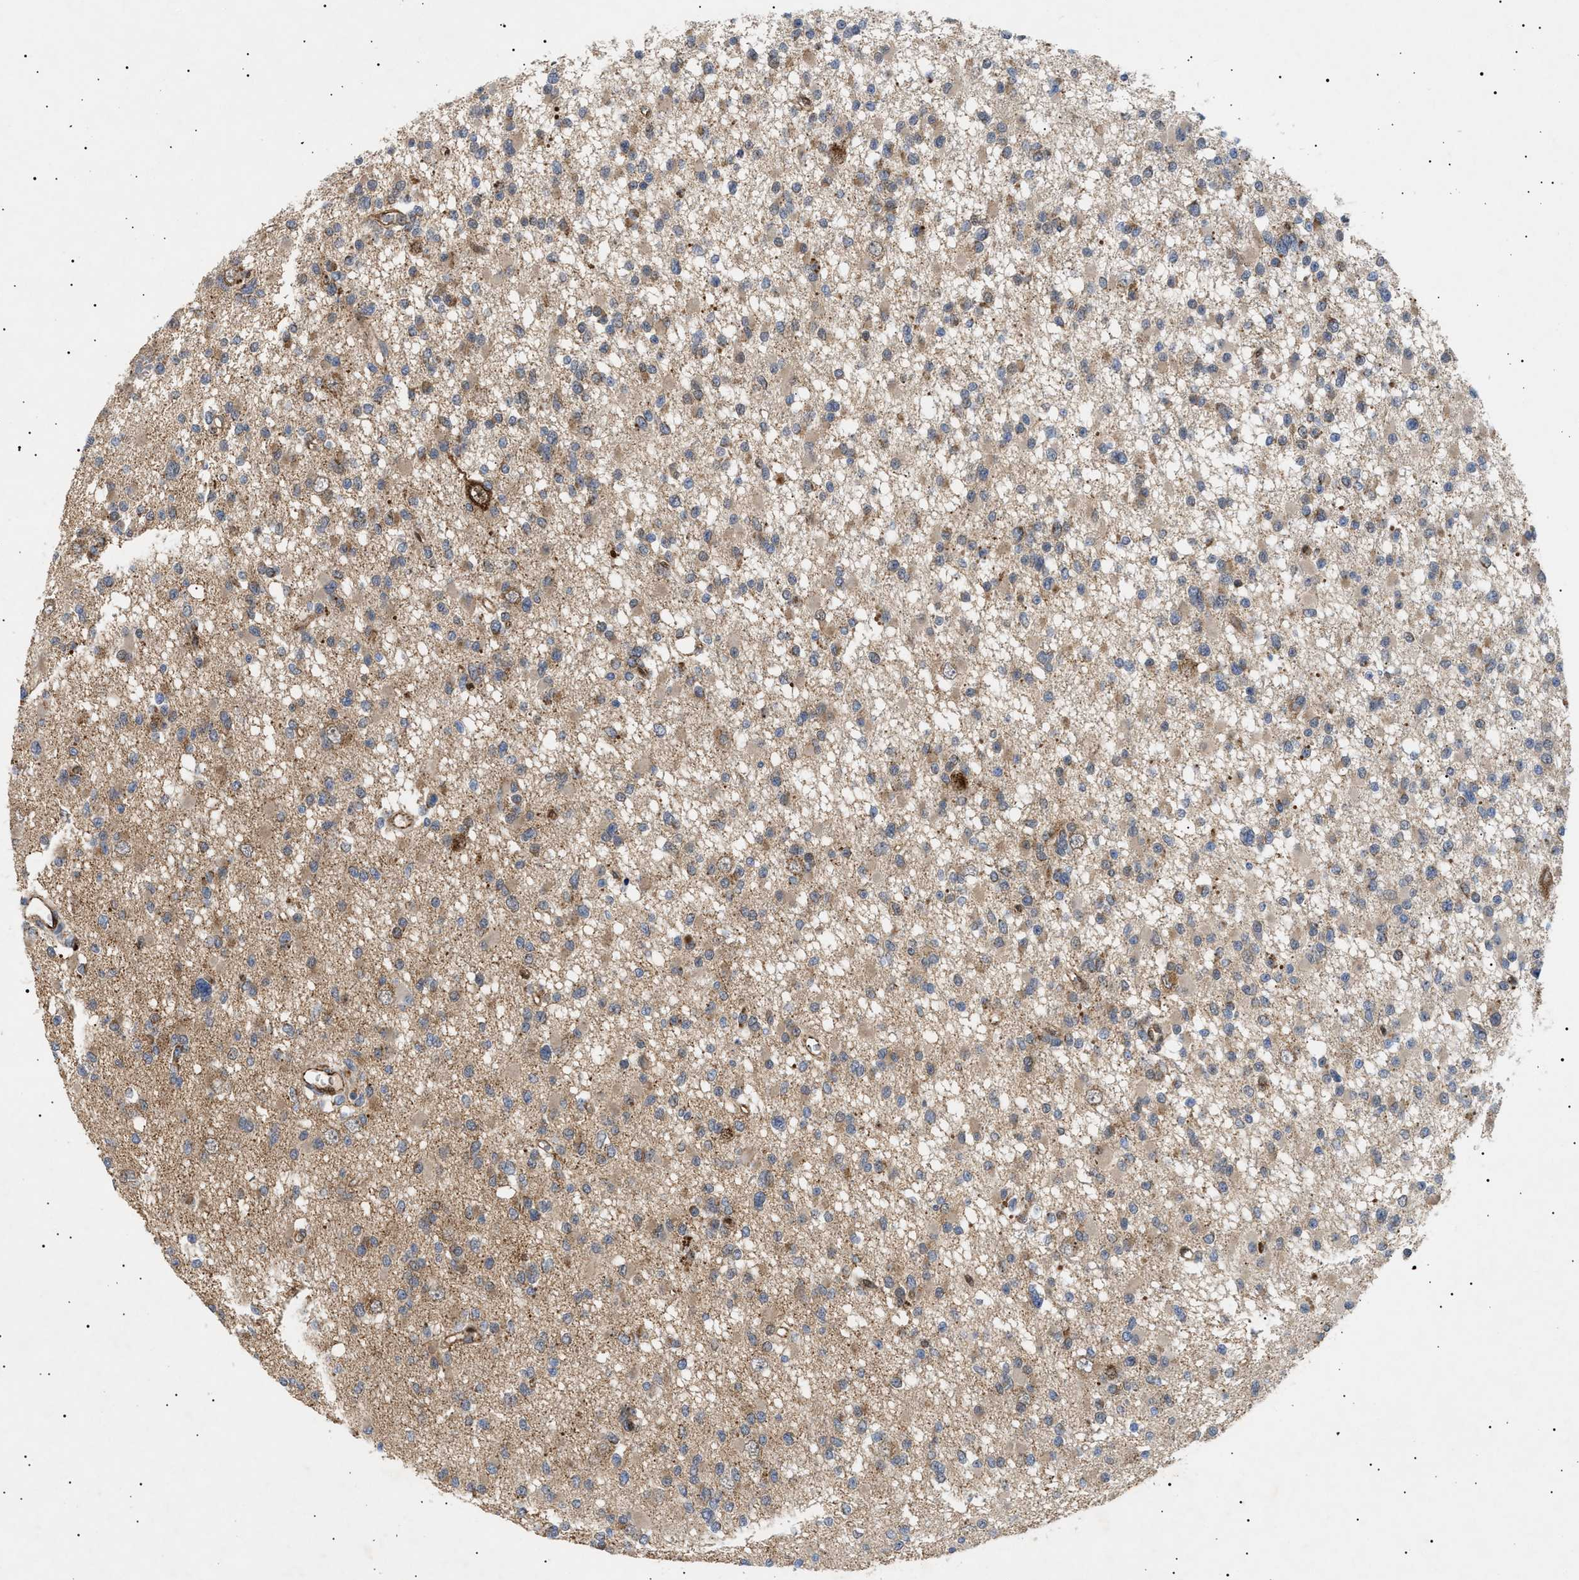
{"staining": {"intensity": "moderate", "quantity": "25%-75%", "location": "cytoplasmic/membranous"}, "tissue": "glioma", "cell_type": "Tumor cells", "image_type": "cancer", "snomed": [{"axis": "morphology", "description": "Glioma, malignant, Low grade"}, {"axis": "topography", "description": "Brain"}], "caption": "Immunohistochemistry (IHC) of human glioma reveals medium levels of moderate cytoplasmic/membranous staining in approximately 25%-75% of tumor cells.", "gene": "SIRT5", "patient": {"sex": "female", "age": 22}}